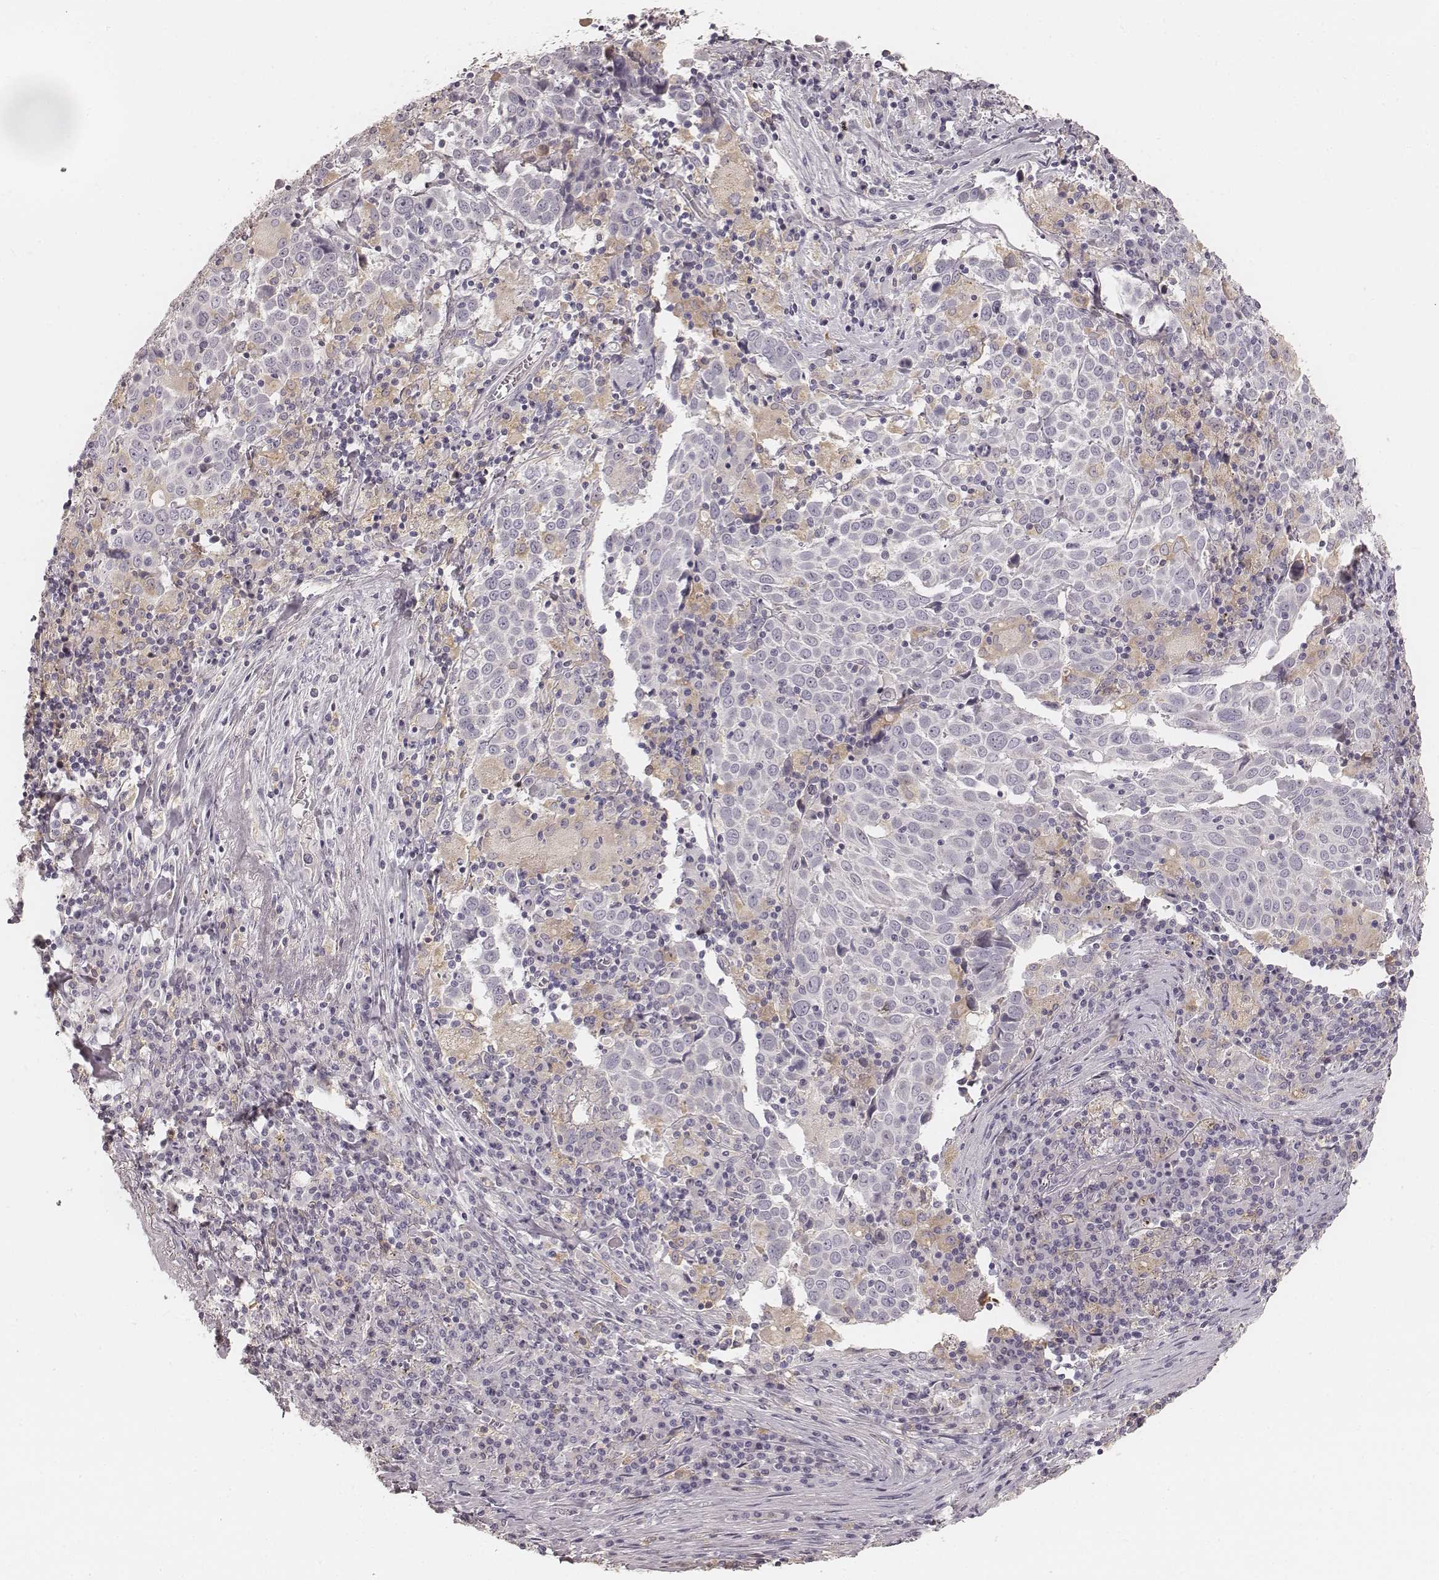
{"staining": {"intensity": "negative", "quantity": "none", "location": "none"}, "tissue": "lung cancer", "cell_type": "Tumor cells", "image_type": "cancer", "snomed": [{"axis": "morphology", "description": "Squamous cell carcinoma, NOS"}, {"axis": "topography", "description": "Lung"}], "caption": "A histopathology image of human lung cancer is negative for staining in tumor cells.", "gene": "FMNL2", "patient": {"sex": "male", "age": 57}}